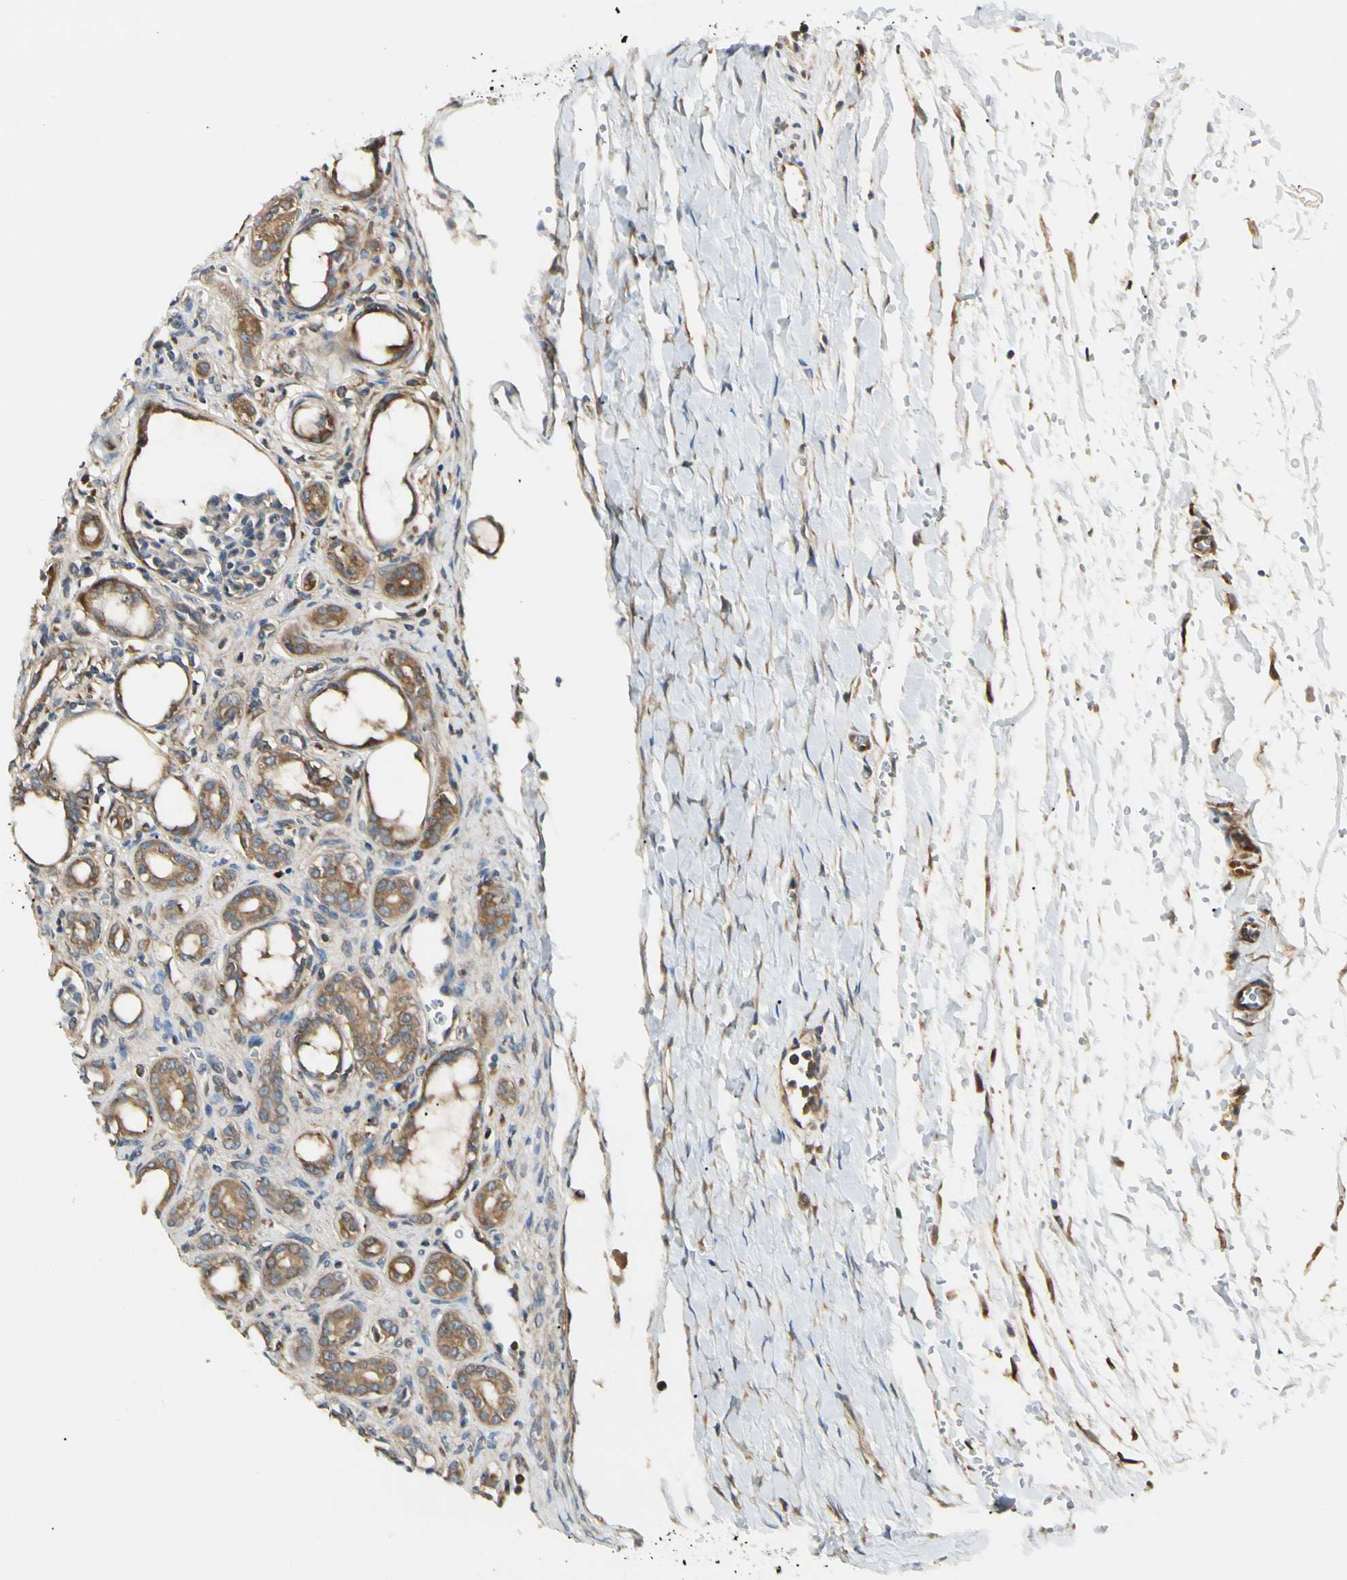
{"staining": {"intensity": "negative", "quantity": "none", "location": "none"}, "tissue": "kidney", "cell_type": "Cells in glomeruli", "image_type": "normal", "snomed": [{"axis": "morphology", "description": "Normal tissue, NOS"}, {"axis": "topography", "description": "Kidney"}], "caption": "Cells in glomeruli show no significant expression in unremarkable kidney. (Brightfield microscopy of DAB IHC at high magnification).", "gene": "NME1", "patient": {"sex": "male", "age": 7}}